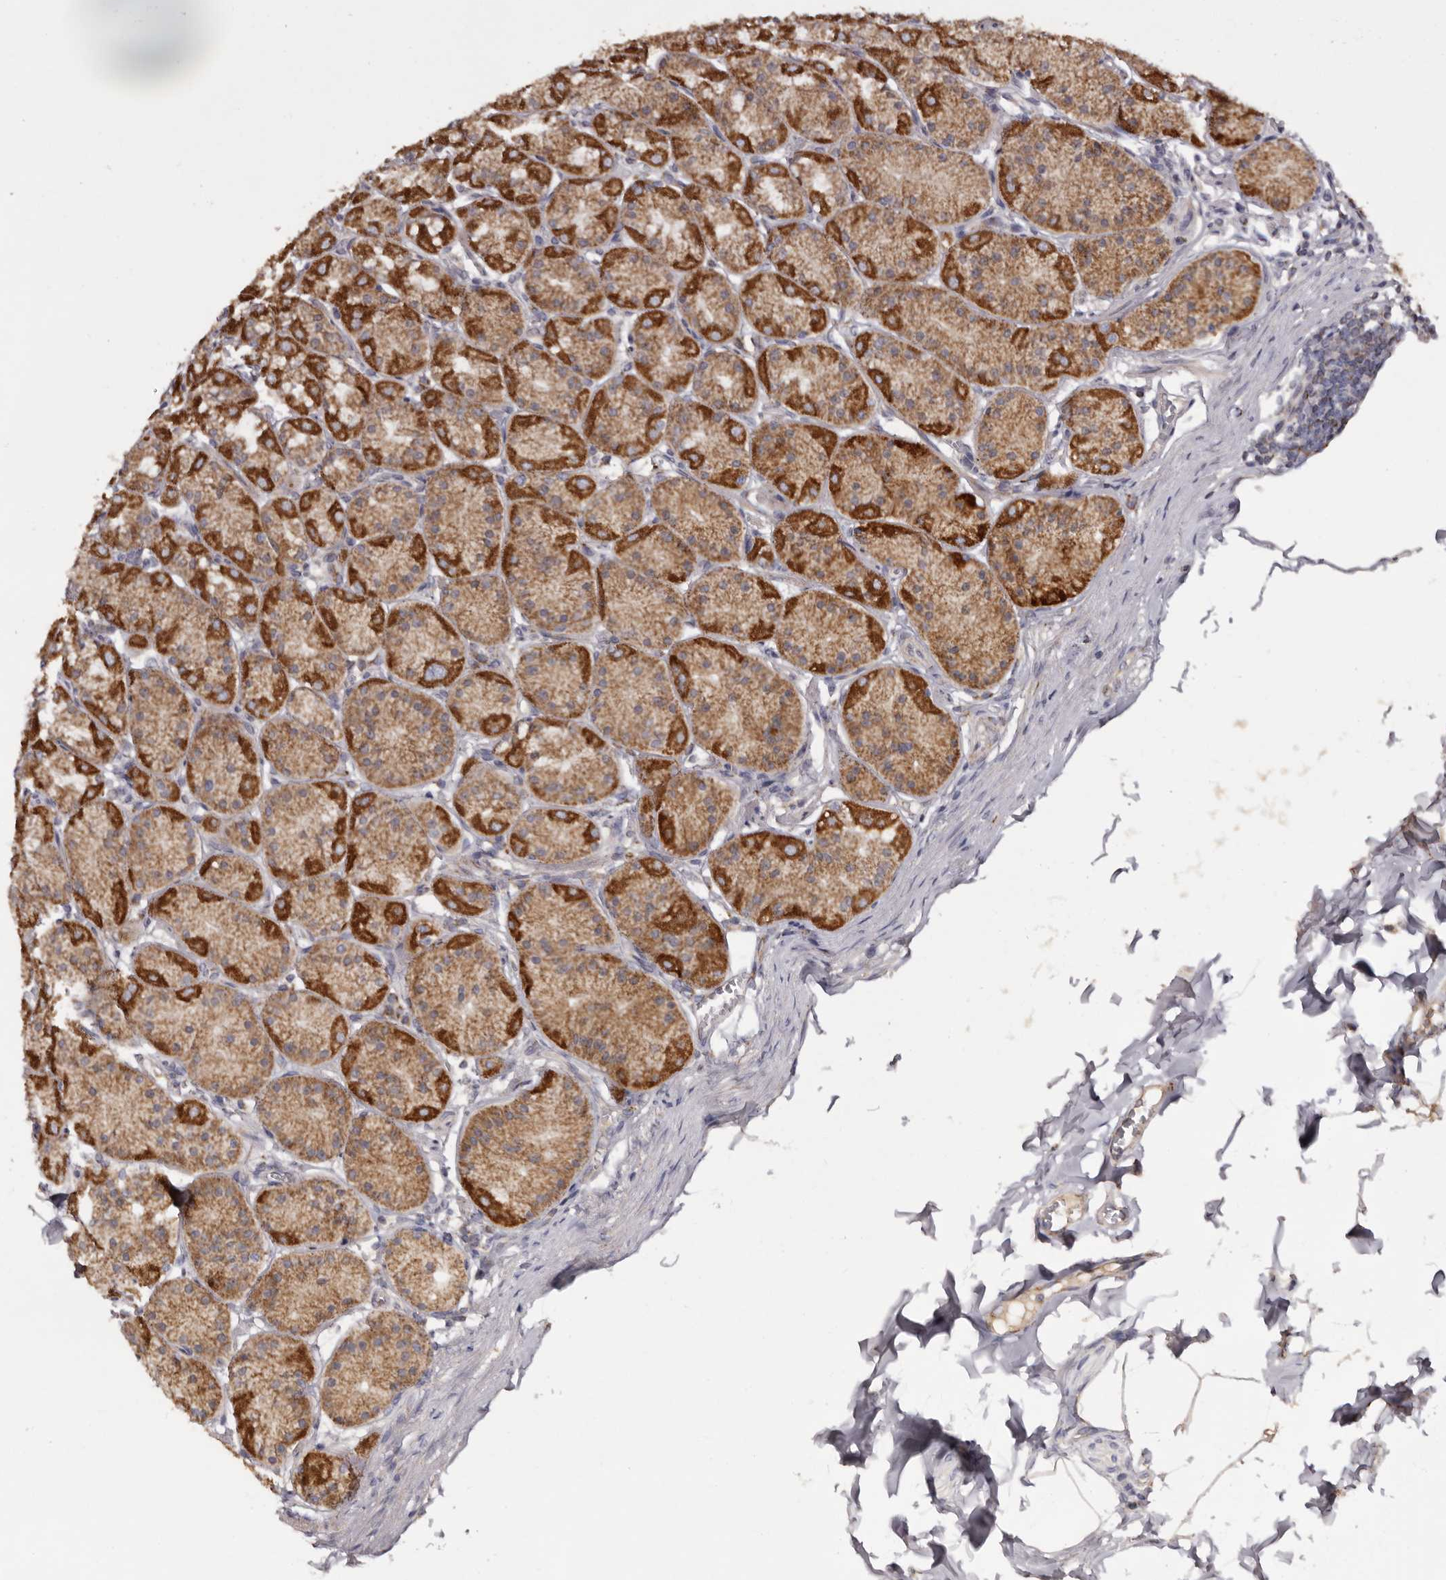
{"staining": {"intensity": "strong", "quantity": ">75%", "location": "cytoplasmic/membranous"}, "tissue": "stomach", "cell_type": "Glandular cells", "image_type": "normal", "snomed": [{"axis": "morphology", "description": "Normal tissue, NOS"}, {"axis": "topography", "description": "Stomach"}], "caption": "DAB immunohistochemical staining of normal human stomach demonstrates strong cytoplasmic/membranous protein expression in about >75% of glandular cells.", "gene": "MECR", "patient": {"sex": "male", "age": 42}}